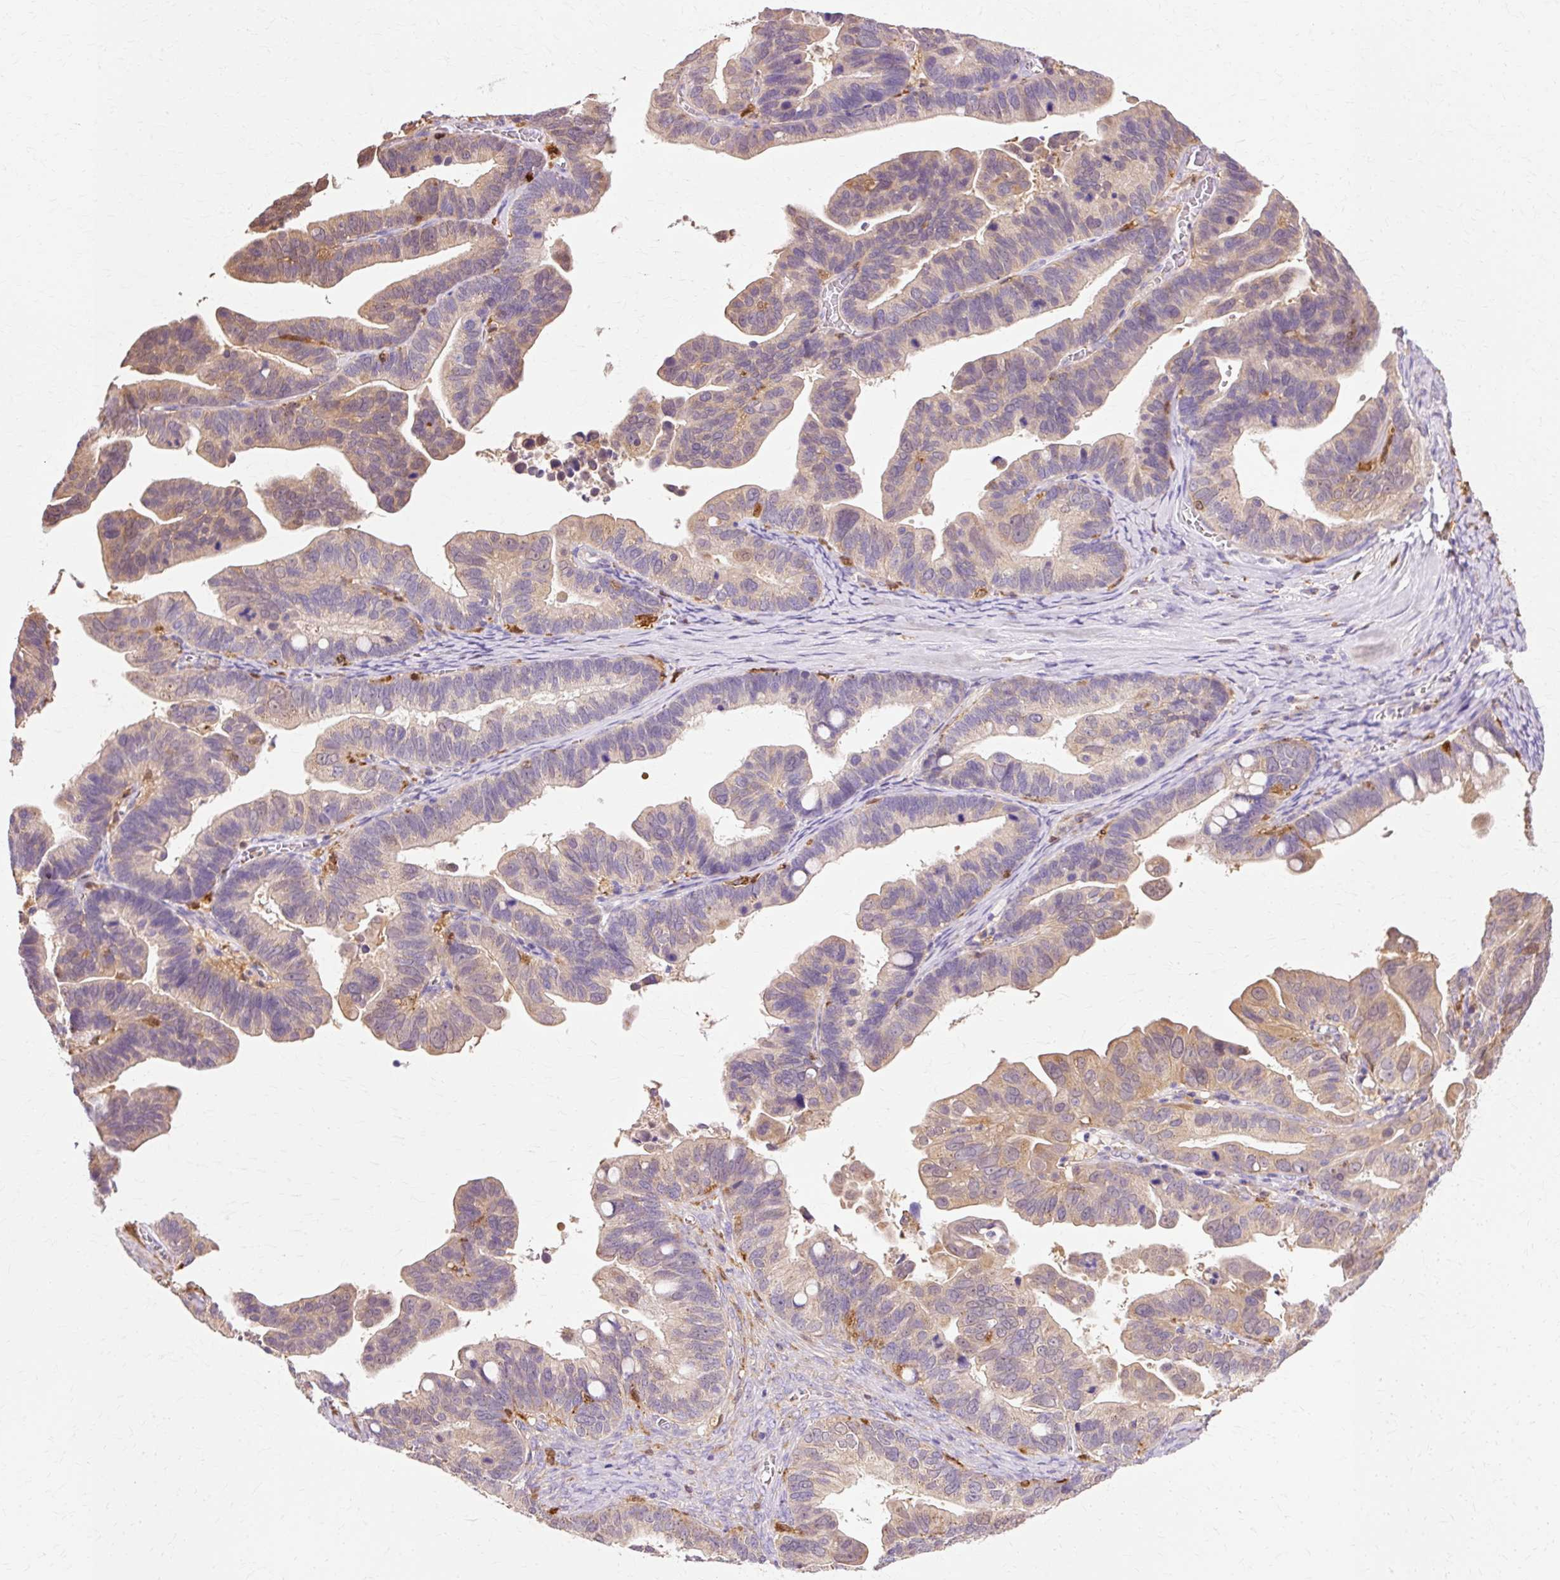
{"staining": {"intensity": "weak", "quantity": ">75%", "location": "cytoplasmic/membranous"}, "tissue": "ovarian cancer", "cell_type": "Tumor cells", "image_type": "cancer", "snomed": [{"axis": "morphology", "description": "Cystadenocarcinoma, serous, NOS"}, {"axis": "topography", "description": "Ovary"}], "caption": "DAB (3,3'-diaminobenzidine) immunohistochemical staining of human ovarian cancer (serous cystadenocarcinoma) demonstrates weak cytoplasmic/membranous protein expression in about >75% of tumor cells.", "gene": "GPX1", "patient": {"sex": "female", "age": 56}}